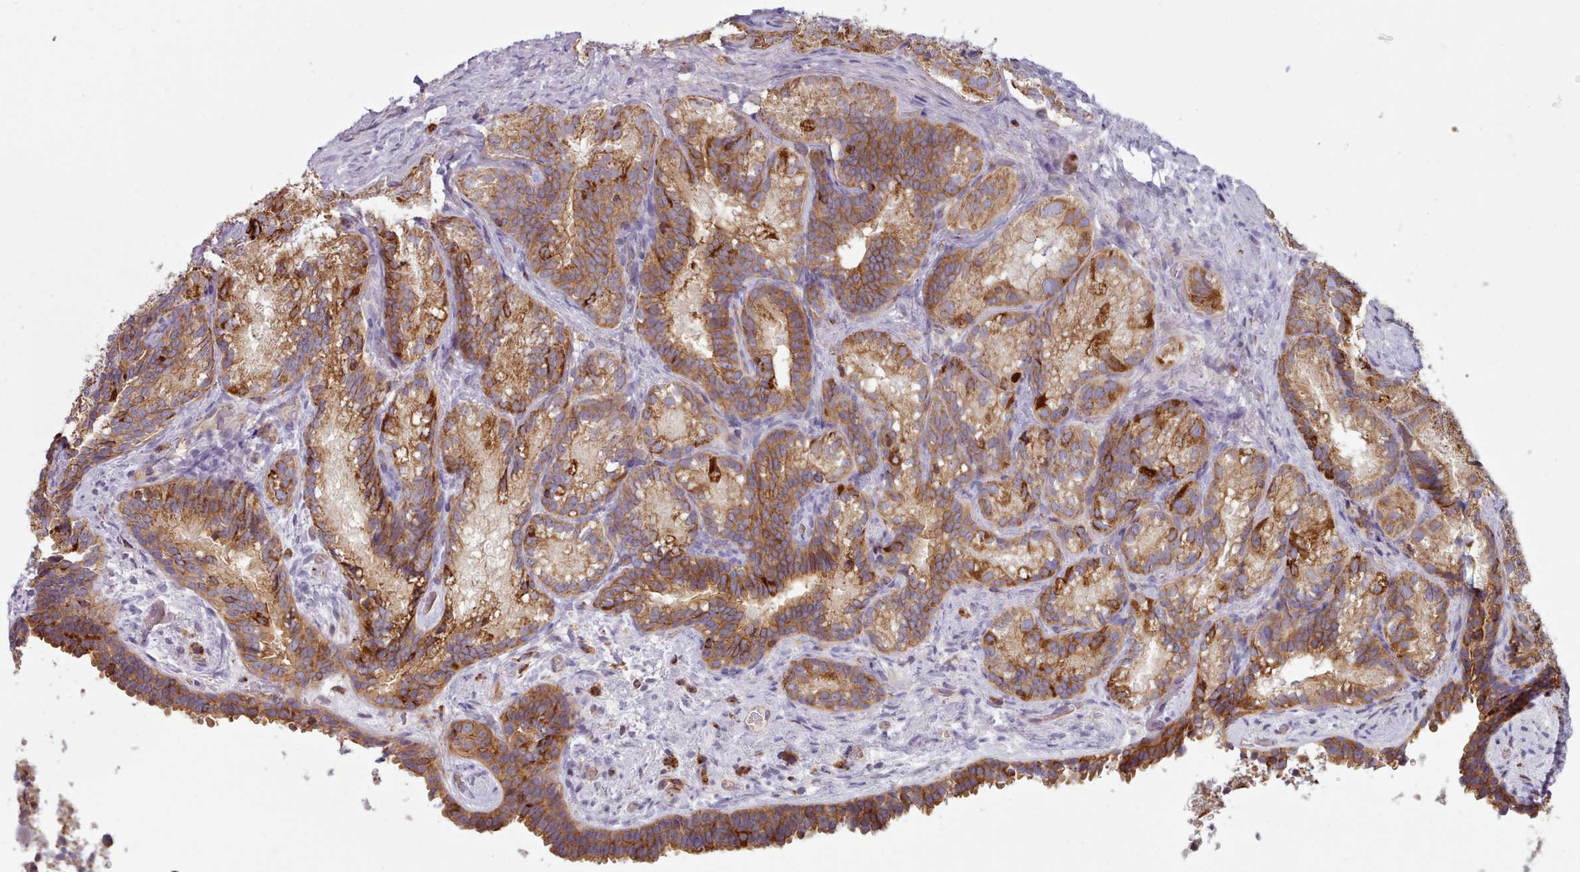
{"staining": {"intensity": "moderate", "quantity": ">75%", "location": "cytoplasmic/membranous"}, "tissue": "seminal vesicle", "cell_type": "Glandular cells", "image_type": "normal", "snomed": [{"axis": "morphology", "description": "Normal tissue, NOS"}, {"axis": "topography", "description": "Seminal veicle"}], "caption": "Protein analysis of normal seminal vesicle reveals moderate cytoplasmic/membranous staining in about >75% of glandular cells.", "gene": "CRYBG1", "patient": {"sex": "male", "age": 58}}